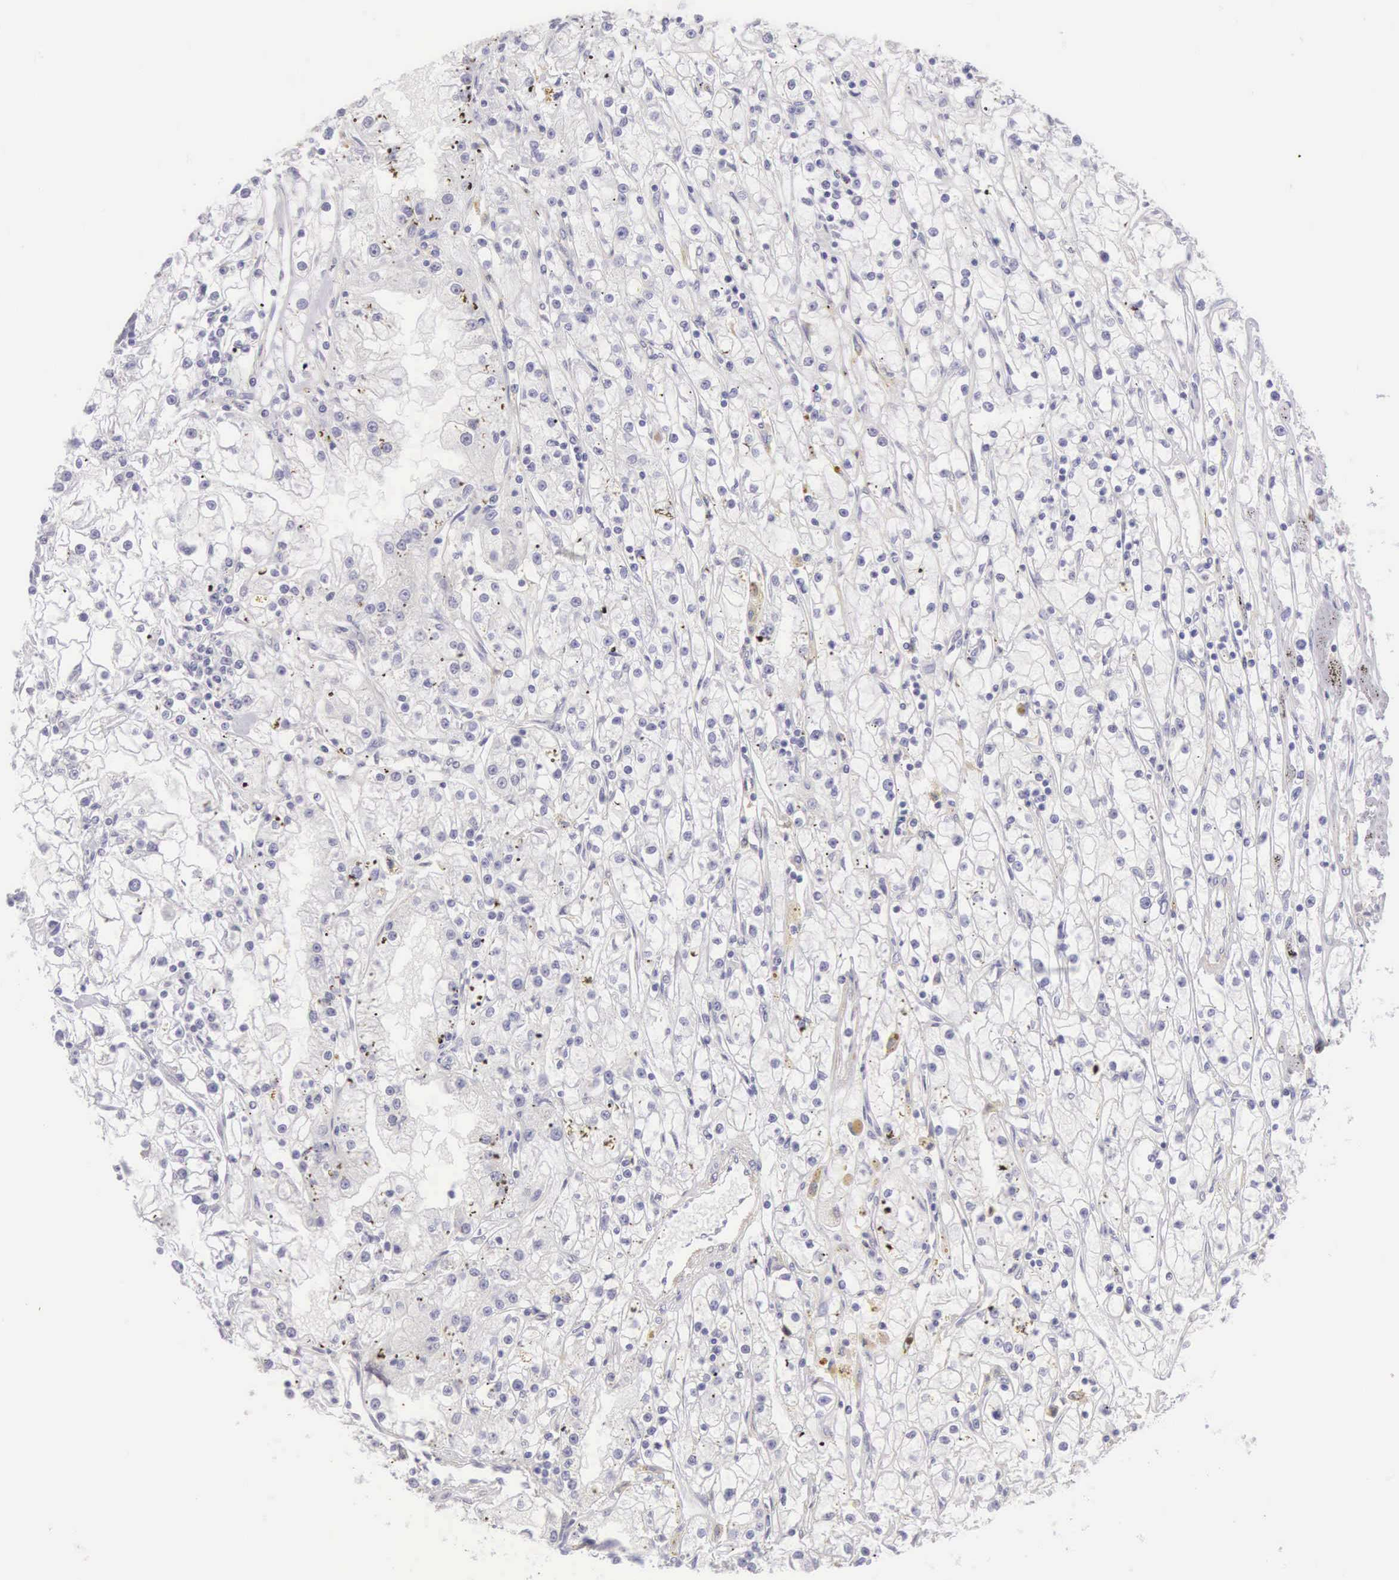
{"staining": {"intensity": "weak", "quantity": "<25%", "location": "cytoplasmic/membranous"}, "tissue": "renal cancer", "cell_type": "Tumor cells", "image_type": "cancer", "snomed": [{"axis": "morphology", "description": "Adenocarcinoma, NOS"}, {"axis": "topography", "description": "Kidney"}], "caption": "Tumor cells show no significant protein positivity in renal adenocarcinoma. (Immunohistochemistry (ihc), brightfield microscopy, high magnification).", "gene": "ARFGAP3", "patient": {"sex": "male", "age": 56}}